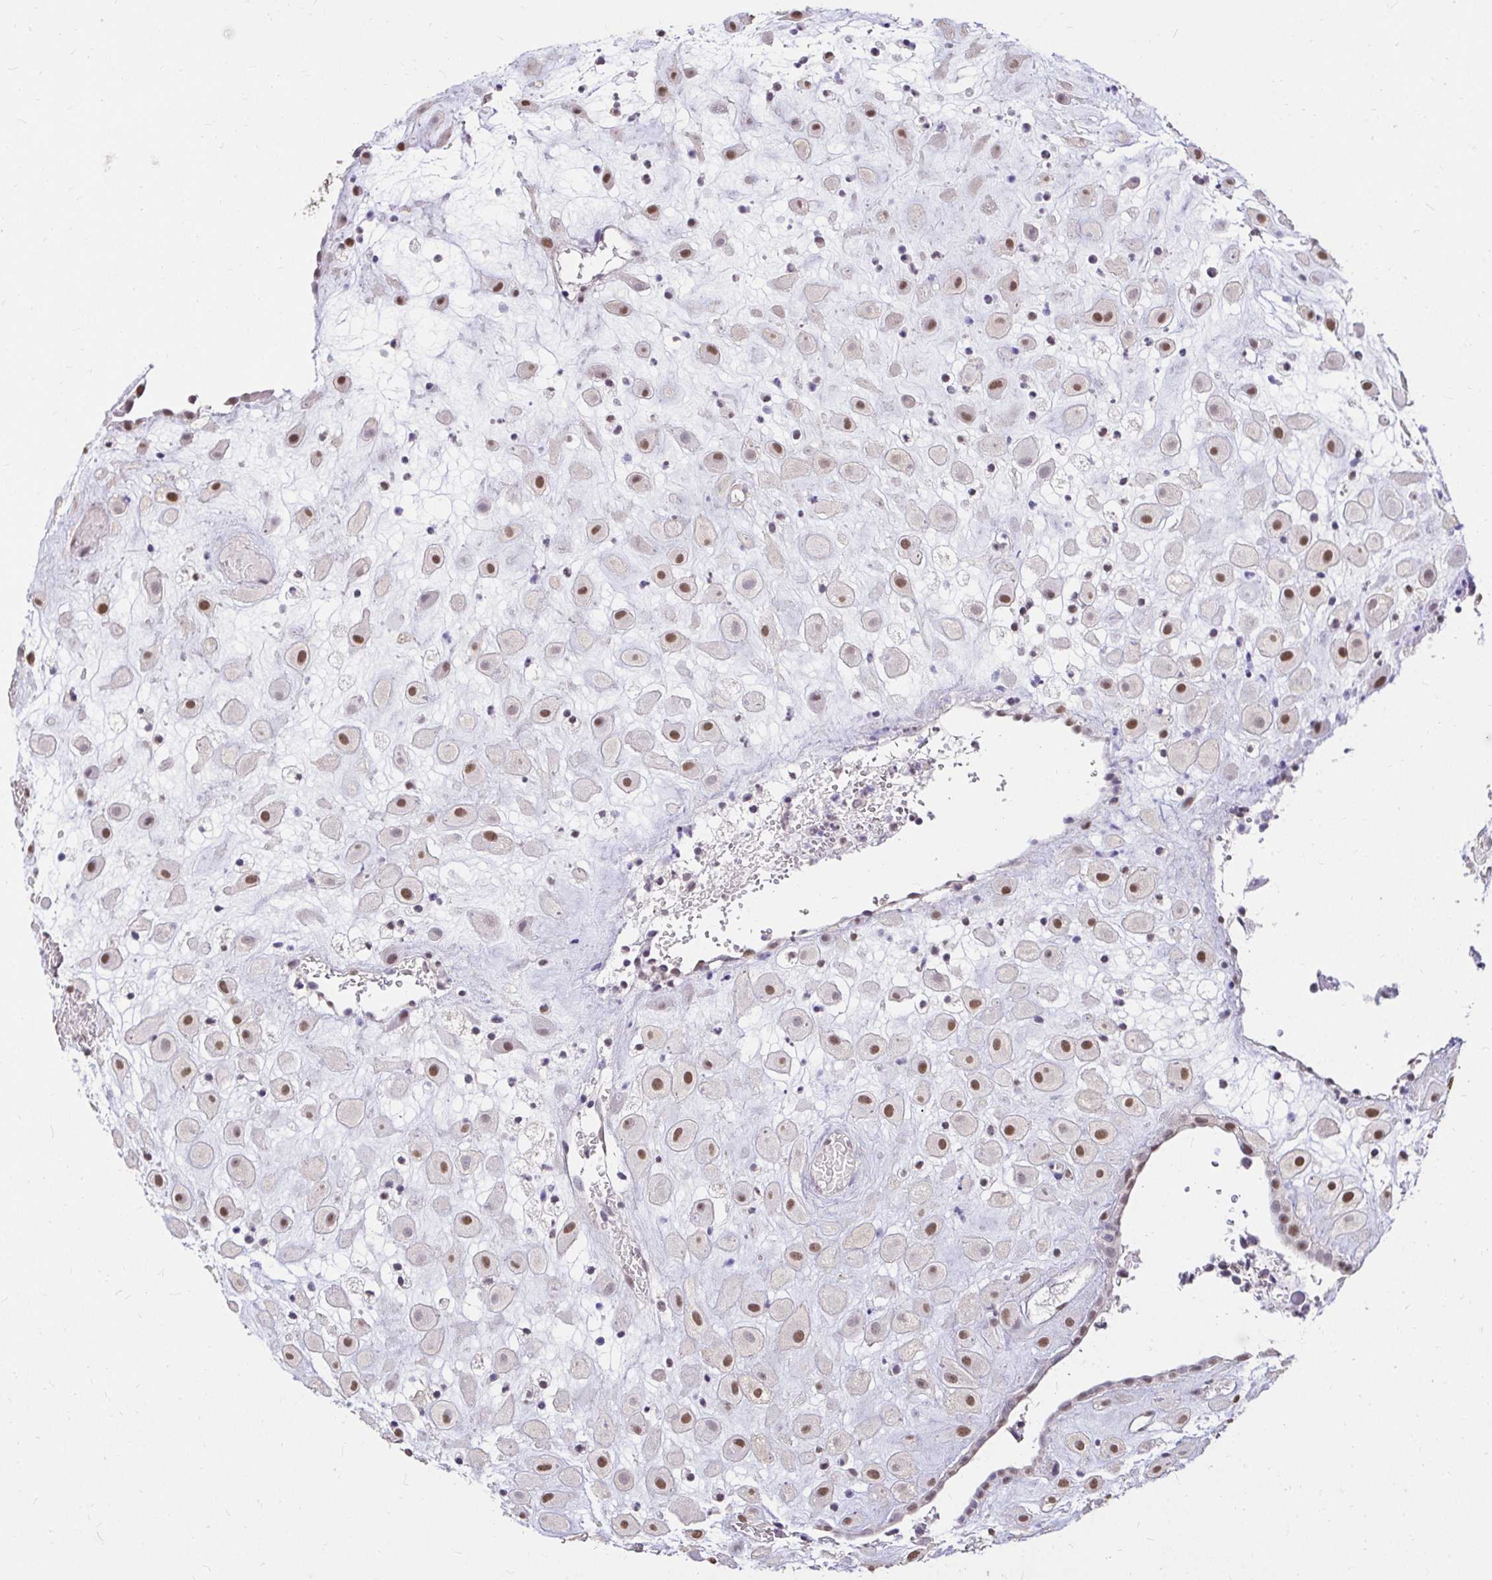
{"staining": {"intensity": "moderate", "quantity": ">75%", "location": "nuclear"}, "tissue": "placenta", "cell_type": "Decidual cells", "image_type": "normal", "snomed": [{"axis": "morphology", "description": "Normal tissue, NOS"}, {"axis": "topography", "description": "Placenta"}], "caption": "Placenta stained for a protein exhibits moderate nuclear positivity in decidual cells. The protein of interest is stained brown, and the nuclei are stained in blue (DAB IHC with brightfield microscopy, high magnification).", "gene": "RIMS4", "patient": {"sex": "female", "age": 24}}